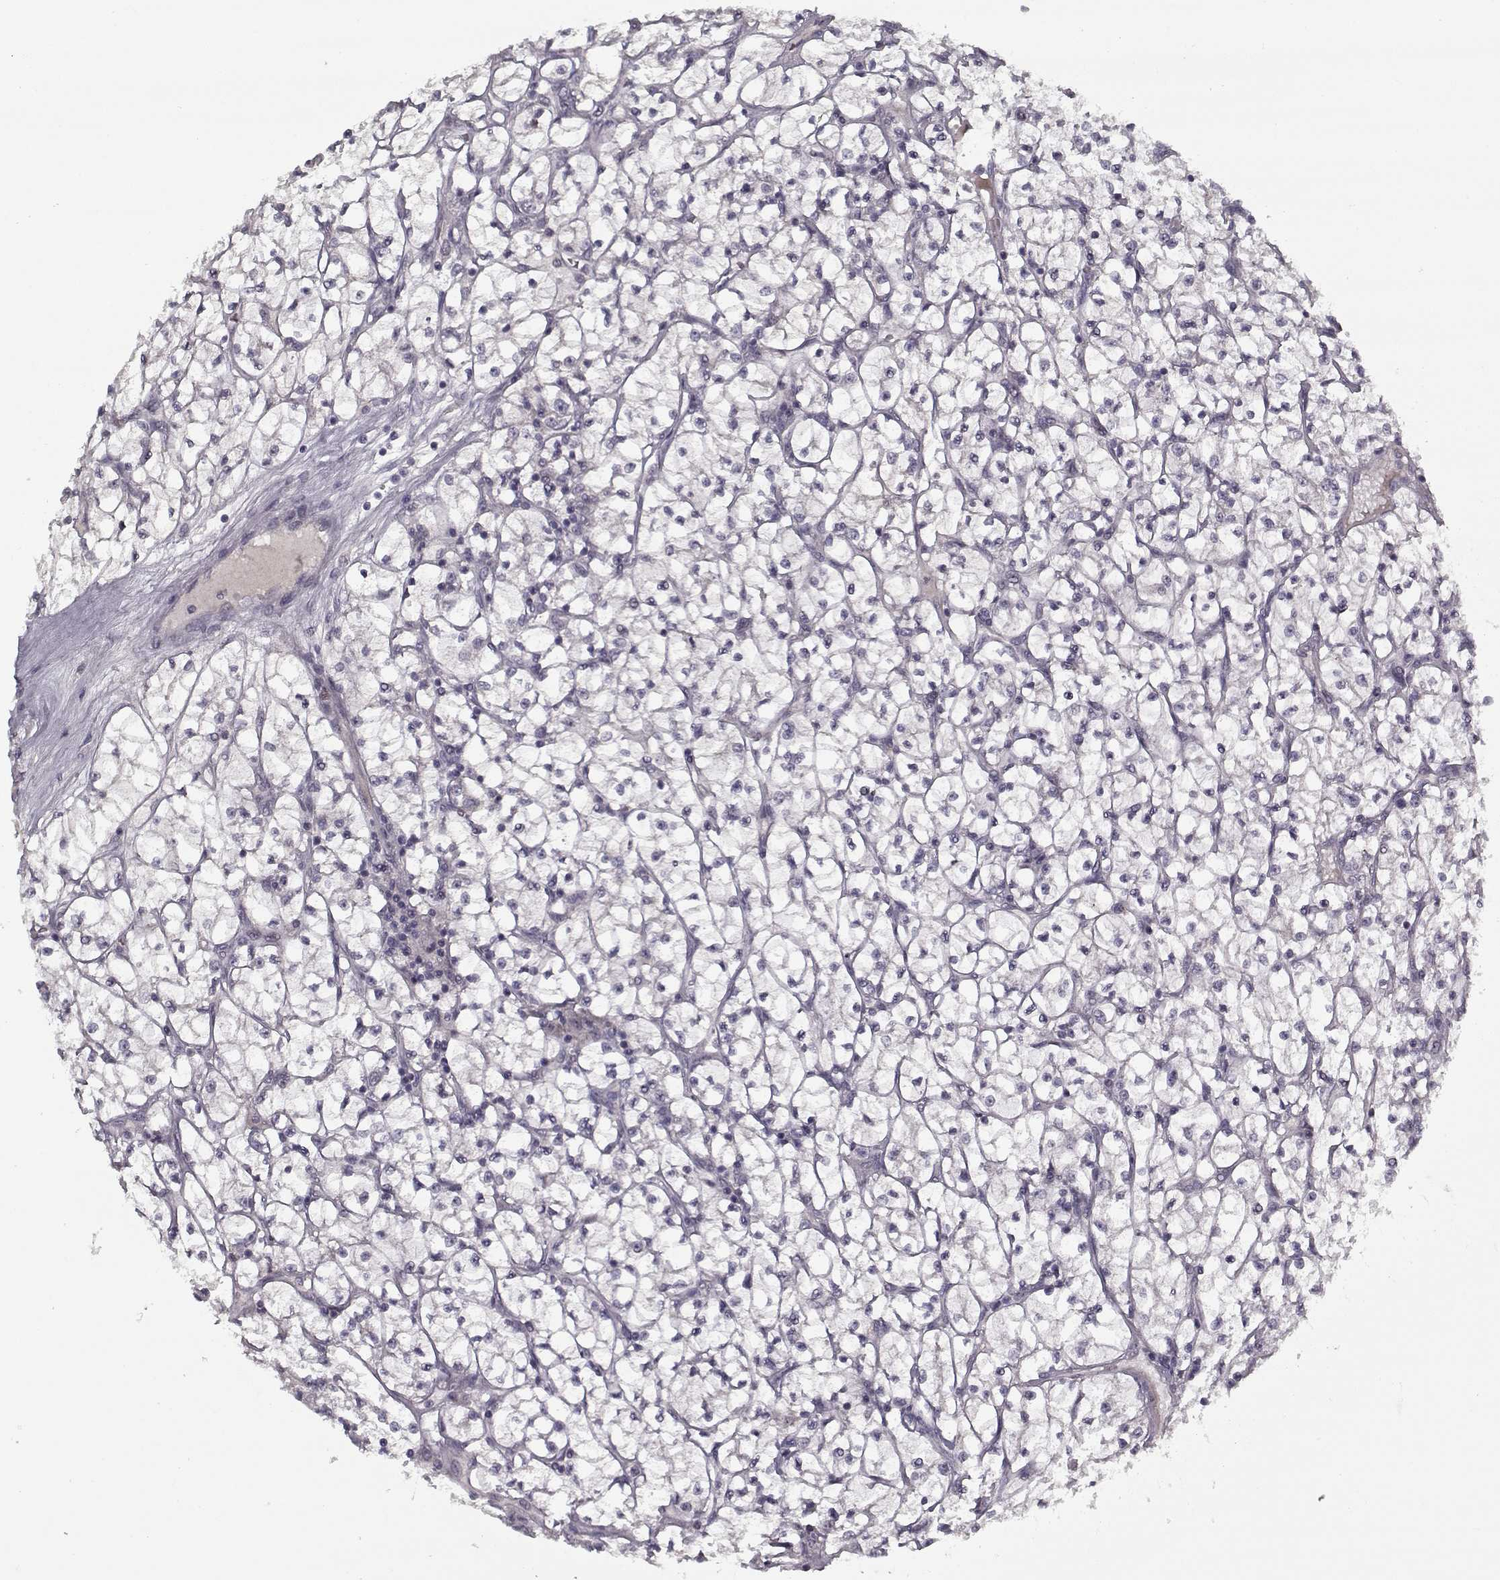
{"staining": {"intensity": "negative", "quantity": "none", "location": "none"}, "tissue": "renal cancer", "cell_type": "Tumor cells", "image_type": "cancer", "snomed": [{"axis": "morphology", "description": "Adenocarcinoma, NOS"}, {"axis": "topography", "description": "Kidney"}], "caption": "There is no significant positivity in tumor cells of renal cancer. (Brightfield microscopy of DAB (3,3'-diaminobenzidine) immunohistochemistry (IHC) at high magnification).", "gene": "LAMA2", "patient": {"sex": "female", "age": 64}}